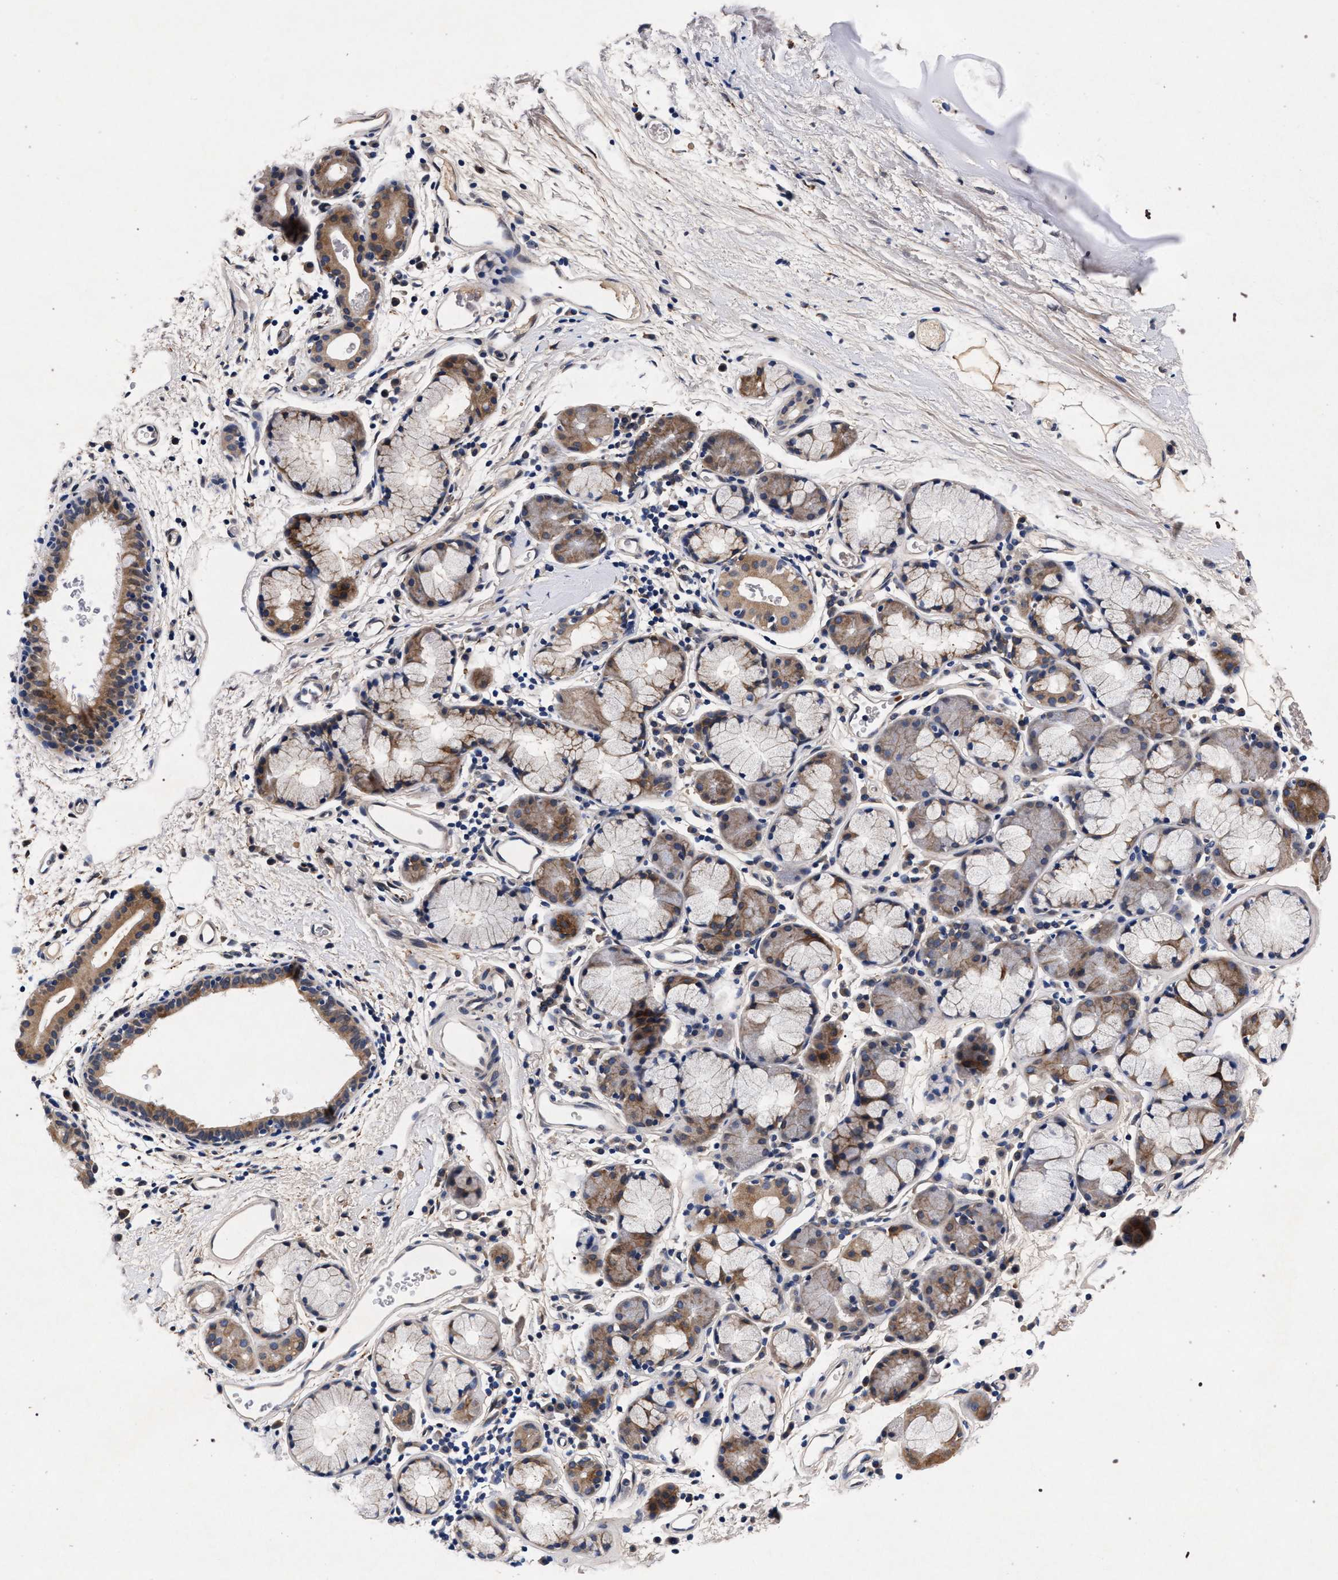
{"staining": {"intensity": "moderate", "quantity": ">75%", "location": "cytoplasmic/membranous"}, "tissue": "bronchus", "cell_type": "Respiratory epithelial cells", "image_type": "normal", "snomed": [{"axis": "morphology", "description": "Normal tissue, NOS"}, {"axis": "topography", "description": "Cartilage tissue"}, {"axis": "topography", "description": "Bronchus"}], "caption": "Brown immunohistochemical staining in normal bronchus shows moderate cytoplasmic/membranous expression in about >75% of respiratory epithelial cells. (DAB IHC, brown staining for protein, blue staining for nuclei).", "gene": "NEK7", "patient": {"sex": "female", "age": 53}}